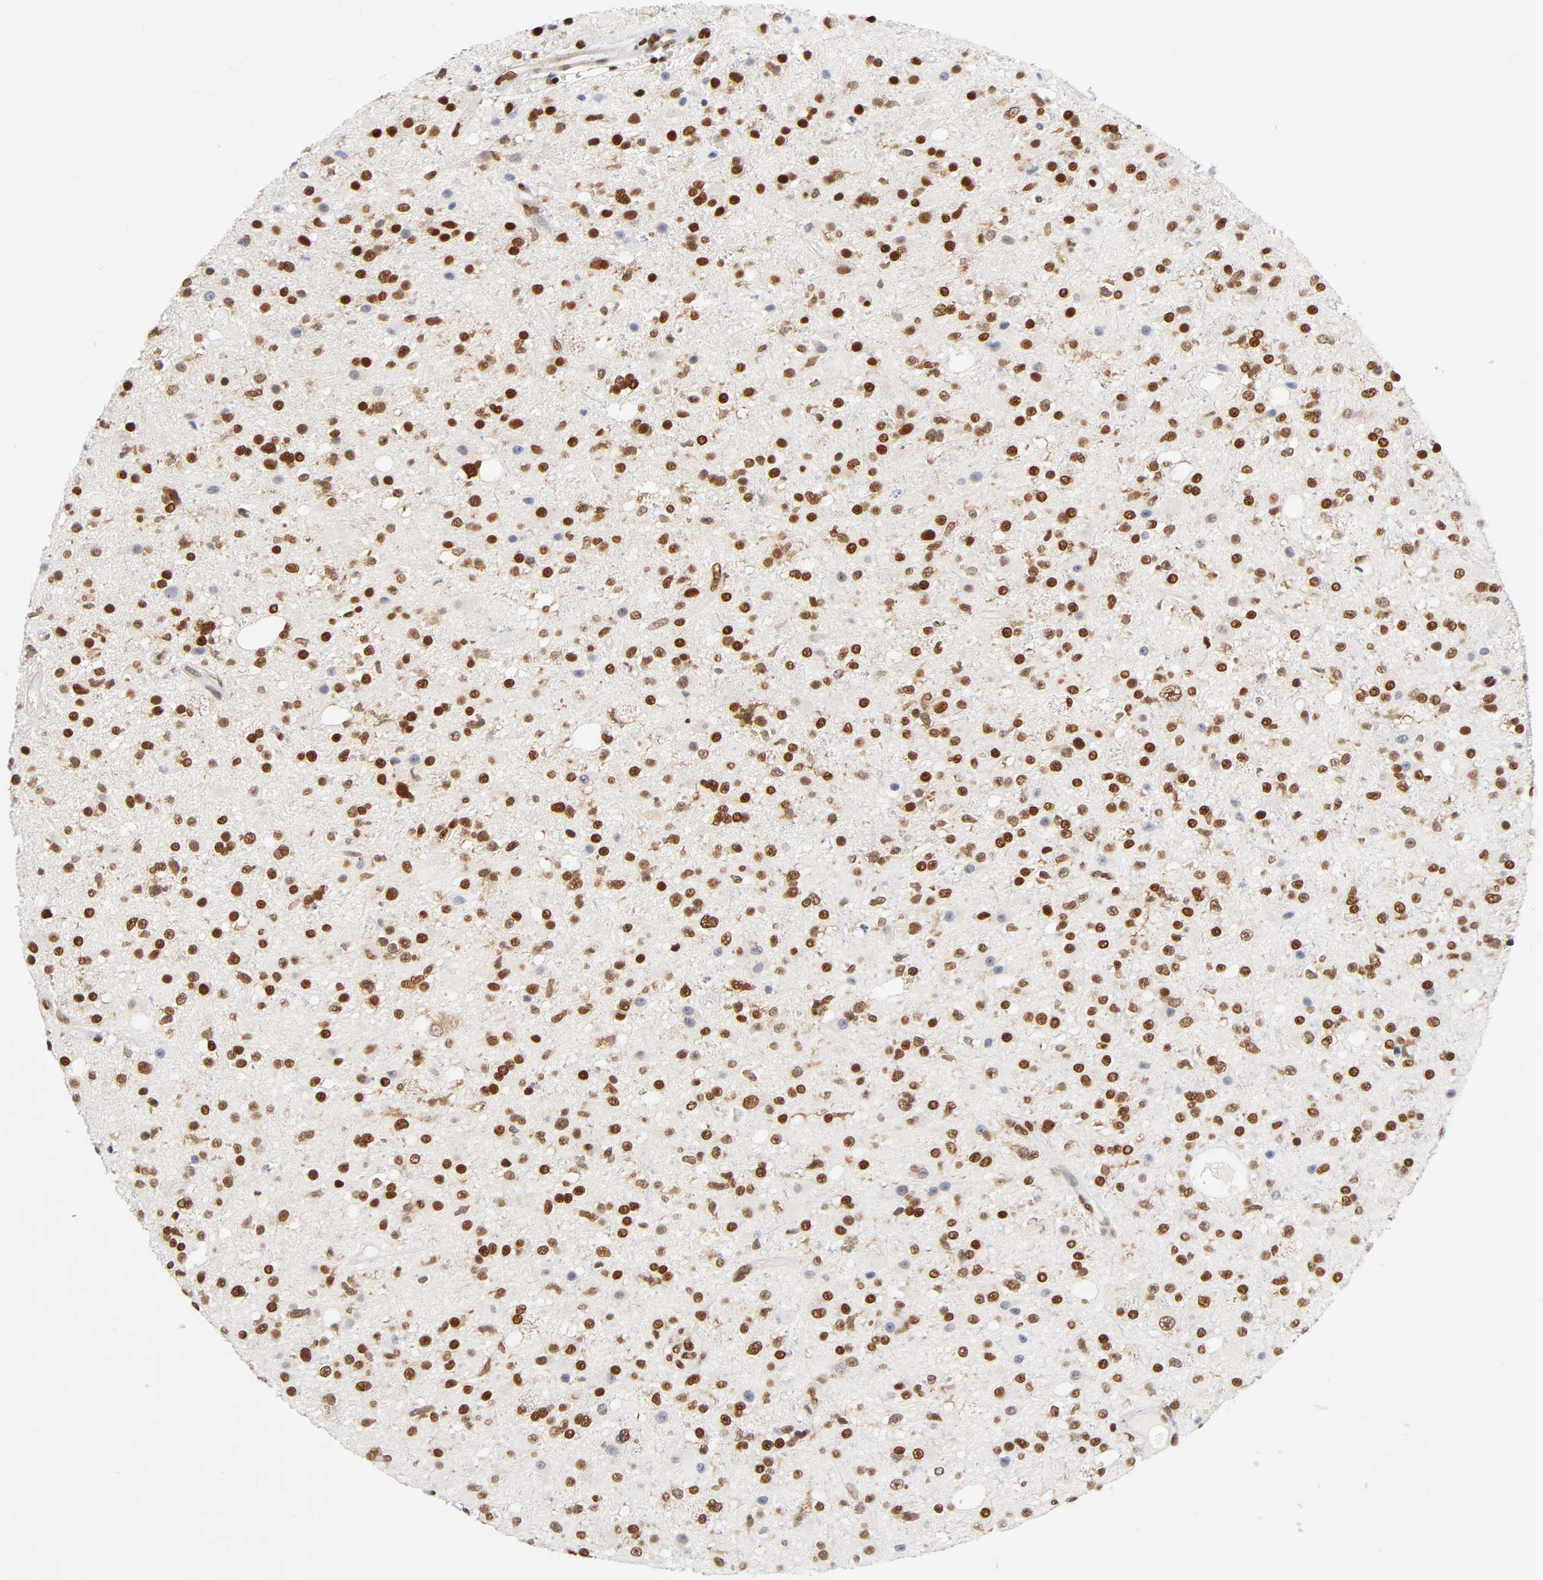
{"staining": {"intensity": "strong", "quantity": ">75%", "location": "nuclear"}, "tissue": "glioma", "cell_type": "Tumor cells", "image_type": "cancer", "snomed": [{"axis": "morphology", "description": "Glioma, malignant, High grade"}, {"axis": "topography", "description": "Brain"}], "caption": "Glioma stained with immunohistochemistry reveals strong nuclear positivity in approximately >75% of tumor cells. (IHC, brightfield microscopy, high magnification).", "gene": "ILKAP", "patient": {"sex": "male", "age": 33}}